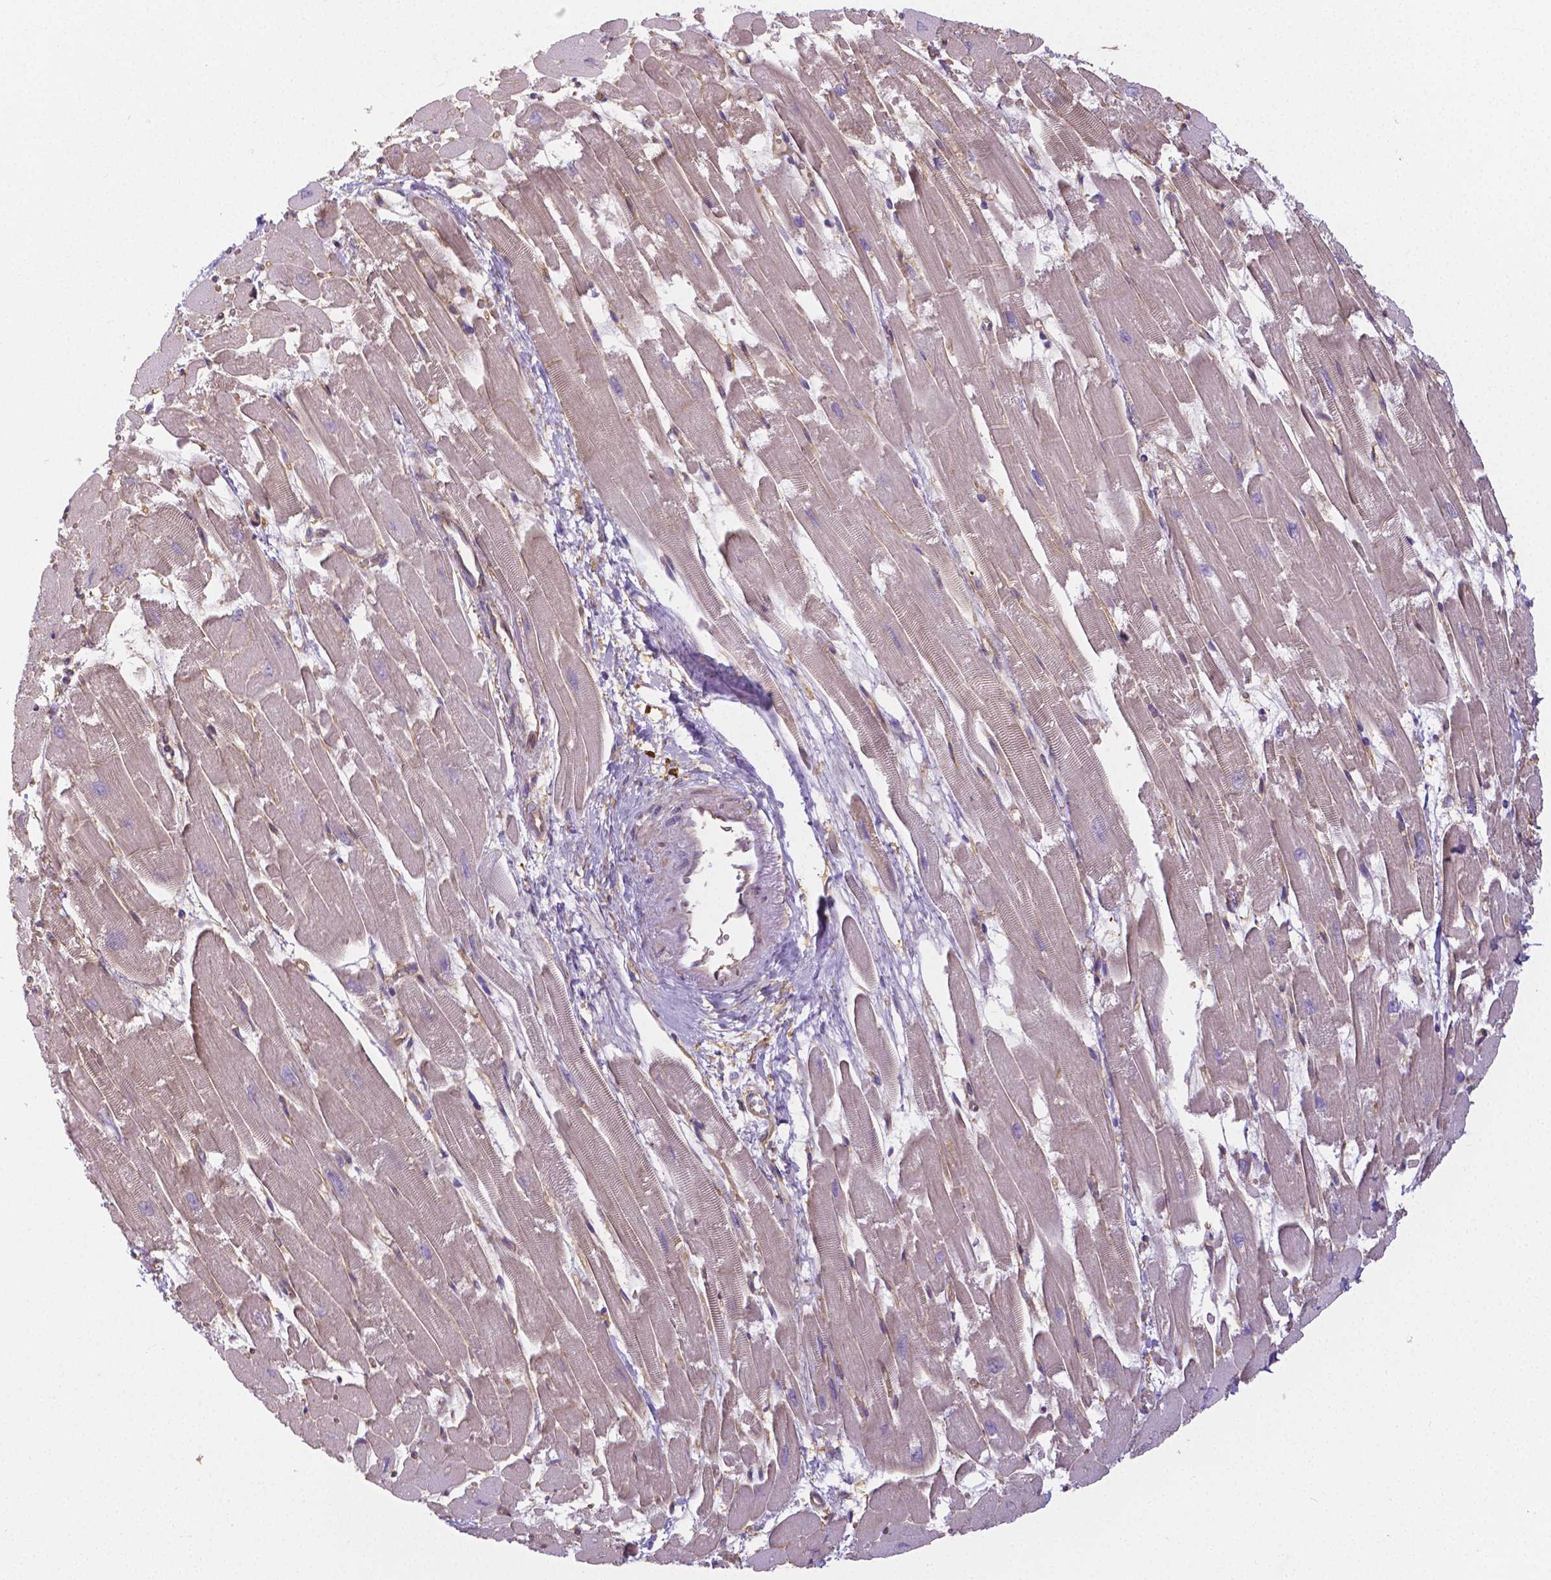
{"staining": {"intensity": "negative", "quantity": "none", "location": "none"}, "tissue": "heart muscle", "cell_type": "Cardiomyocytes", "image_type": "normal", "snomed": [{"axis": "morphology", "description": "Normal tissue, NOS"}, {"axis": "topography", "description": "Heart"}], "caption": "This photomicrograph is of normal heart muscle stained with immunohistochemistry to label a protein in brown with the nuclei are counter-stained blue. There is no staining in cardiomyocytes.", "gene": "CRMP1", "patient": {"sex": "female", "age": 52}}